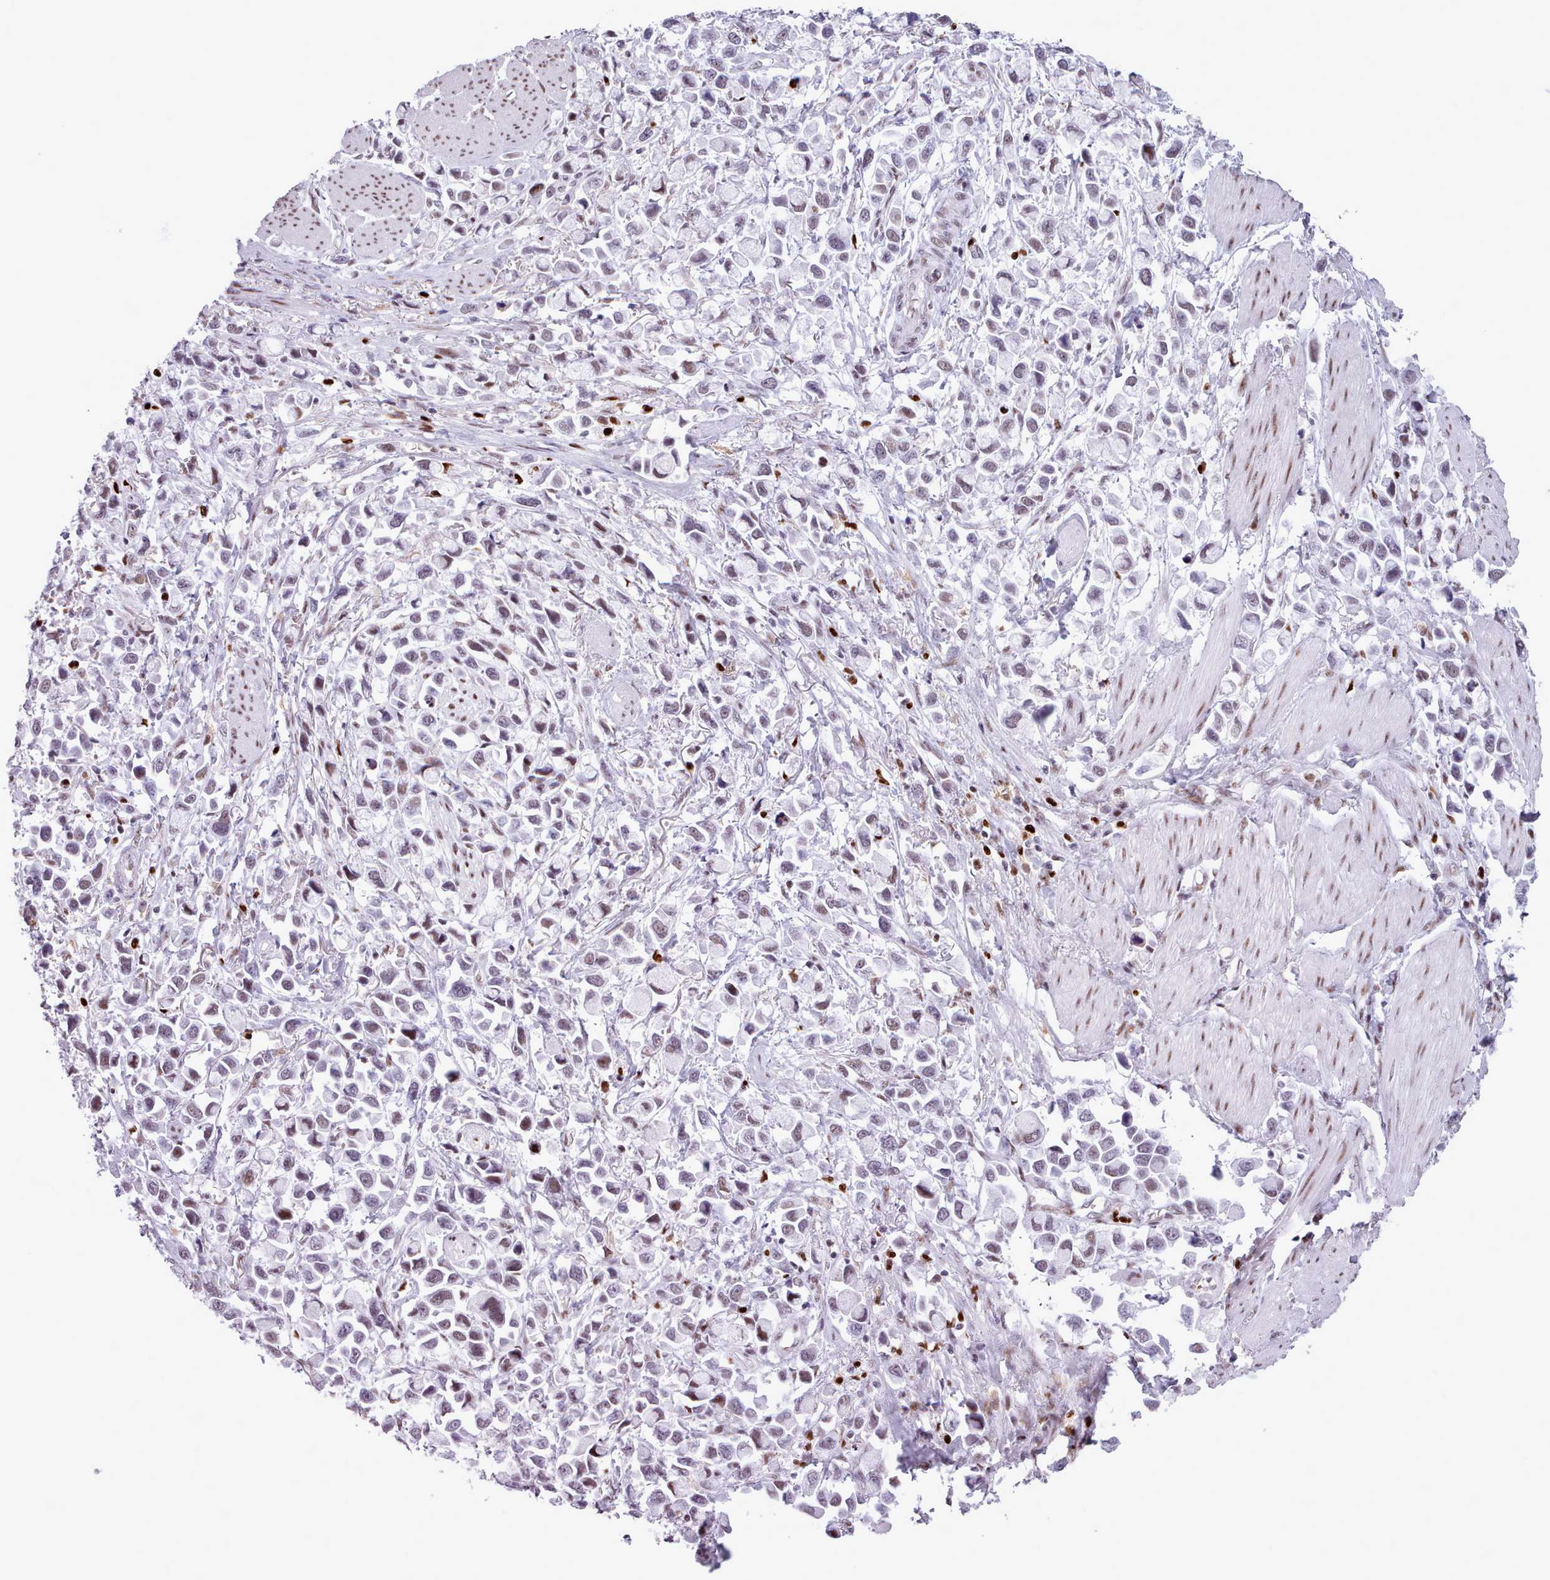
{"staining": {"intensity": "weak", "quantity": "25%-75%", "location": "nuclear"}, "tissue": "stomach cancer", "cell_type": "Tumor cells", "image_type": "cancer", "snomed": [{"axis": "morphology", "description": "Adenocarcinoma, NOS"}, {"axis": "topography", "description": "Stomach"}], "caption": "Tumor cells exhibit low levels of weak nuclear expression in approximately 25%-75% of cells in human stomach adenocarcinoma.", "gene": "SRSF4", "patient": {"sex": "female", "age": 81}}